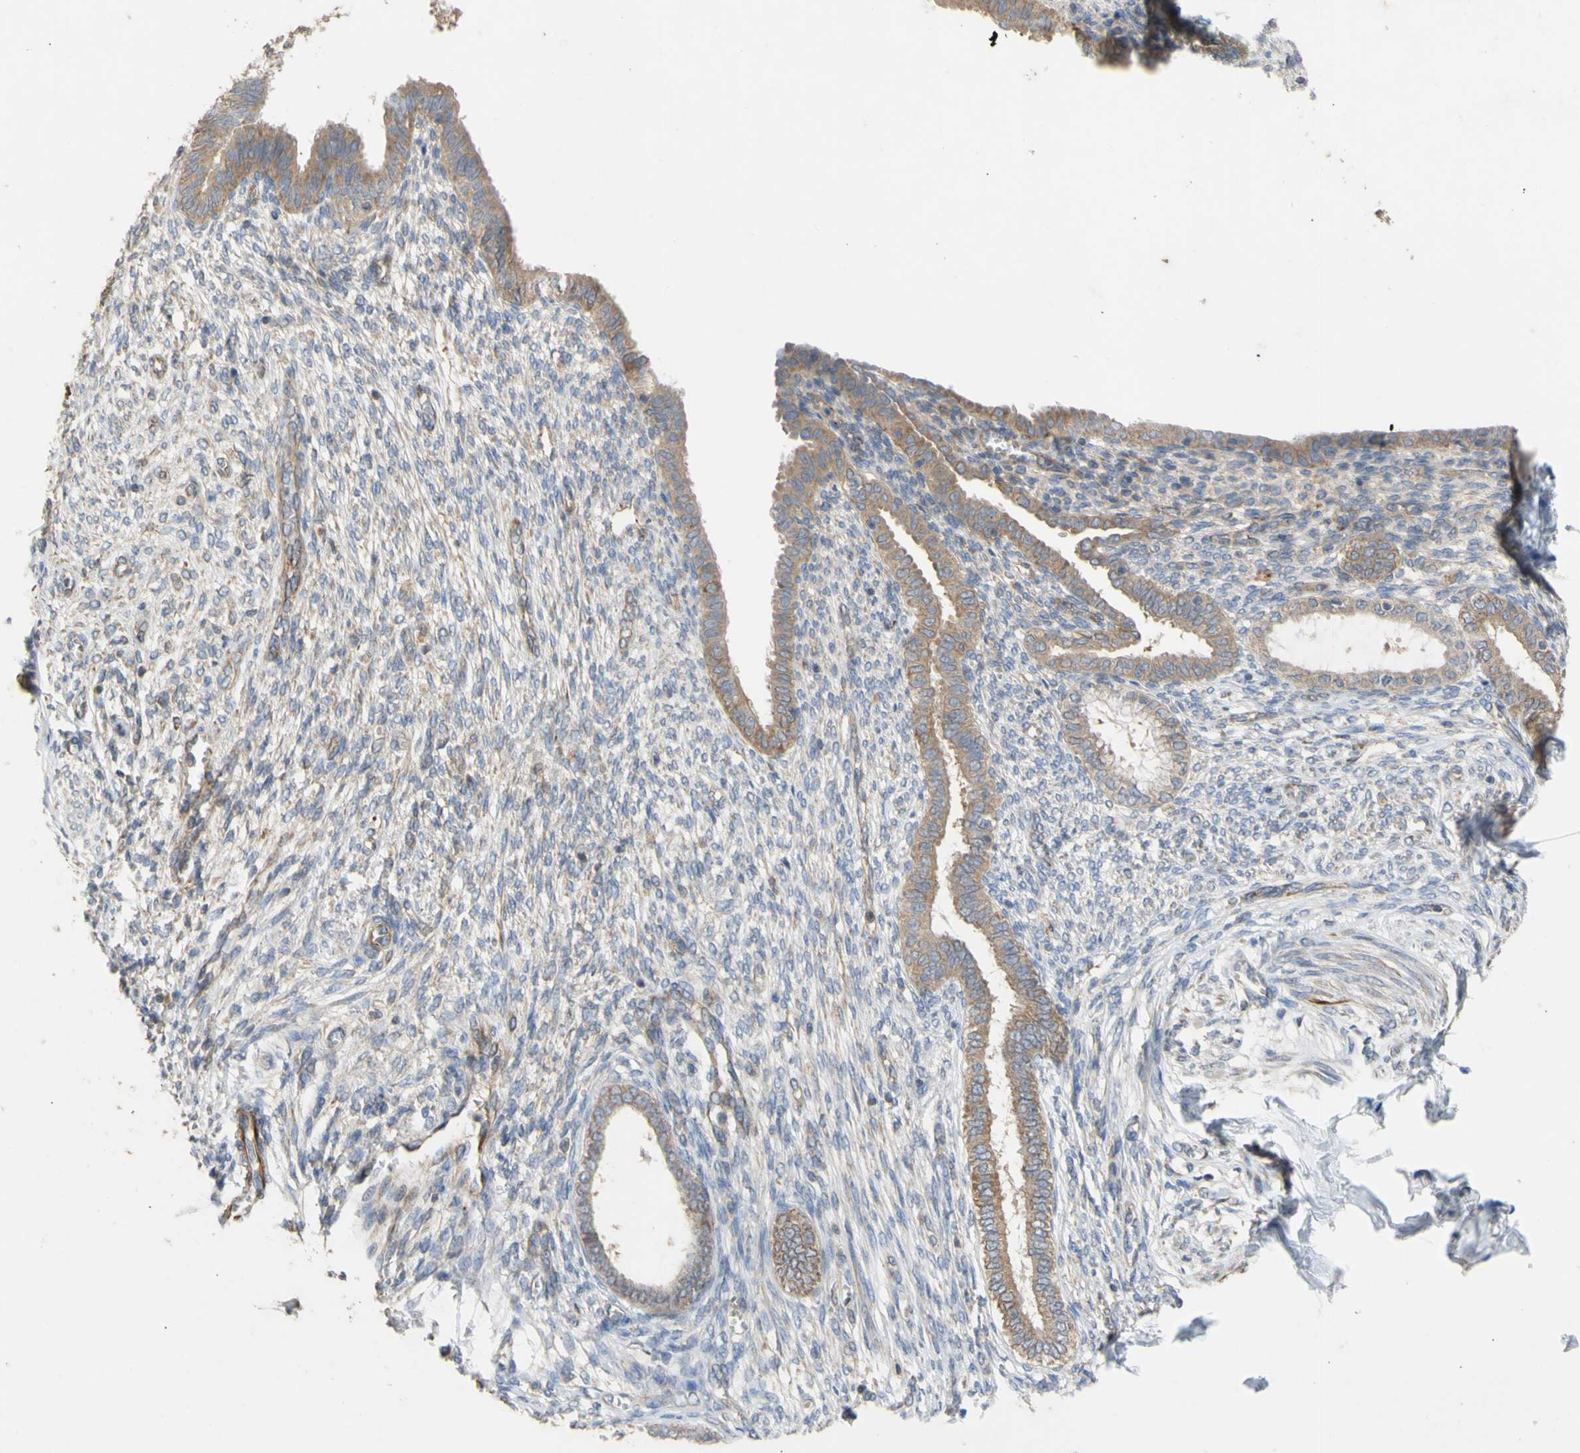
{"staining": {"intensity": "weak", "quantity": "25%-75%", "location": "cytoplasmic/membranous"}, "tissue": "endometrium", "cell_type": "Cells in endometrial stroma", "image_type": "normal", "snomed": [{"axis": "morphology", "description": "Normal tissue, NOS"}, {"axis": "topography", "description": "Endometrium"}], "caption": "IHC staining of unremarkable endometrium, which demonstrates low levels of weak cytoplasmic/membranous positivity in approximately 25%-75% of cells in endometrial stroma indicating weak cytoplasmic/membranous protein staining. The staining was performed using DAB (brown) for protein detection and nuclei were counterstained in hematoxylin (blue).", "gene": "EIF2S3", "patient": {"sex": "female", "age": 72}}